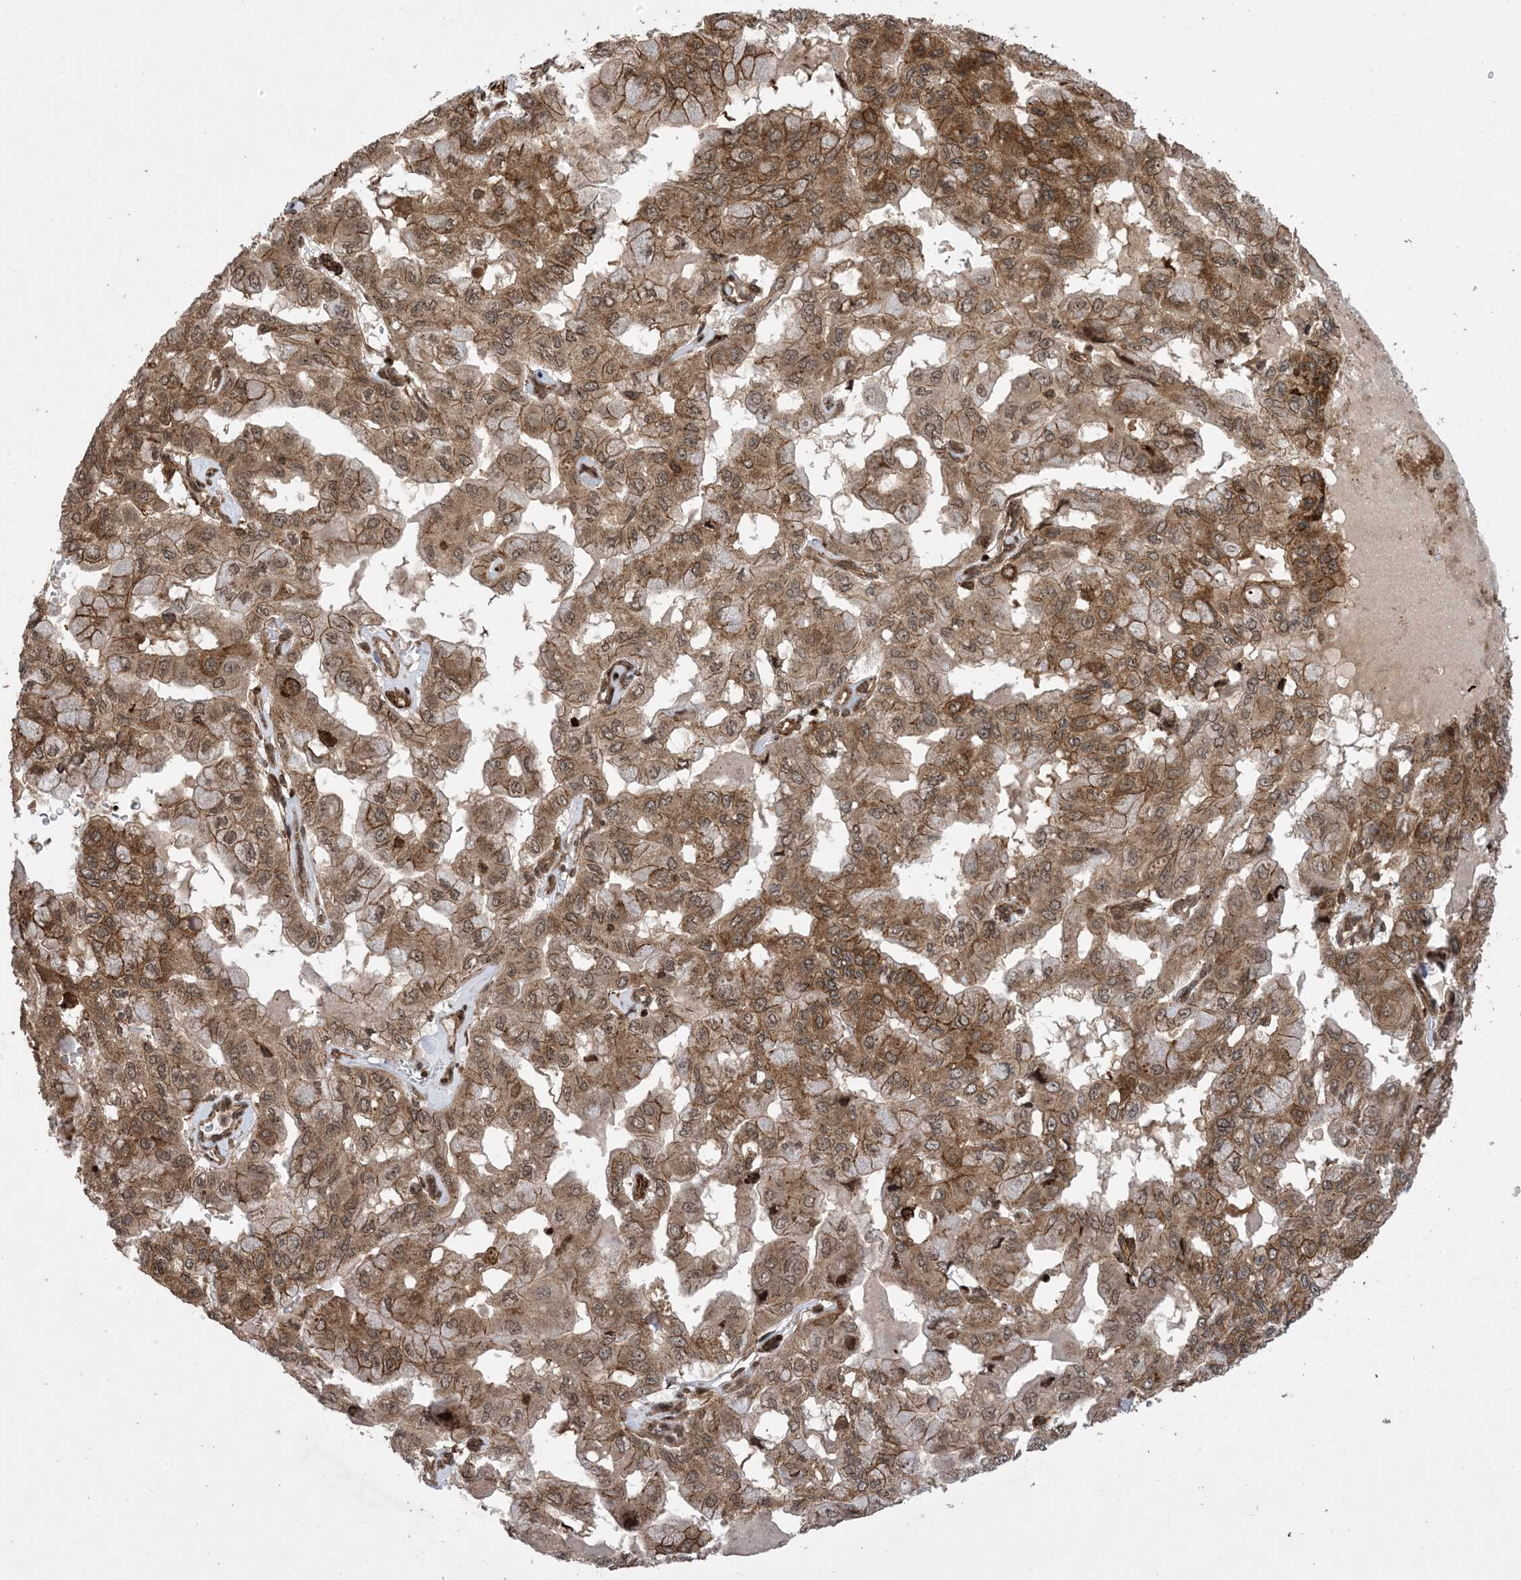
{"staining": {"intensity": "moderate", "quantity": ">75%", "location": "cytoplasmic/membranous,nuclear"}, "tissue": "pancreatic cancer", "cell_type": "Tumor cells", "image_type": "cancer", "snomed": [{"axis": "morphology", "description": "Adenocarcinoma, NOS"}, {"axis": "topography", "description": "Pancreas"}], "caption": "Human pancreatic cancer (adenocarcinoma) stained with a brown dye reveals moderate cytoplasmic/membranous and nuclear positive positivity in about >75% of tumor cells.", "gene": "ZNF511", "patient": {"sex": "male", "age": 51}}